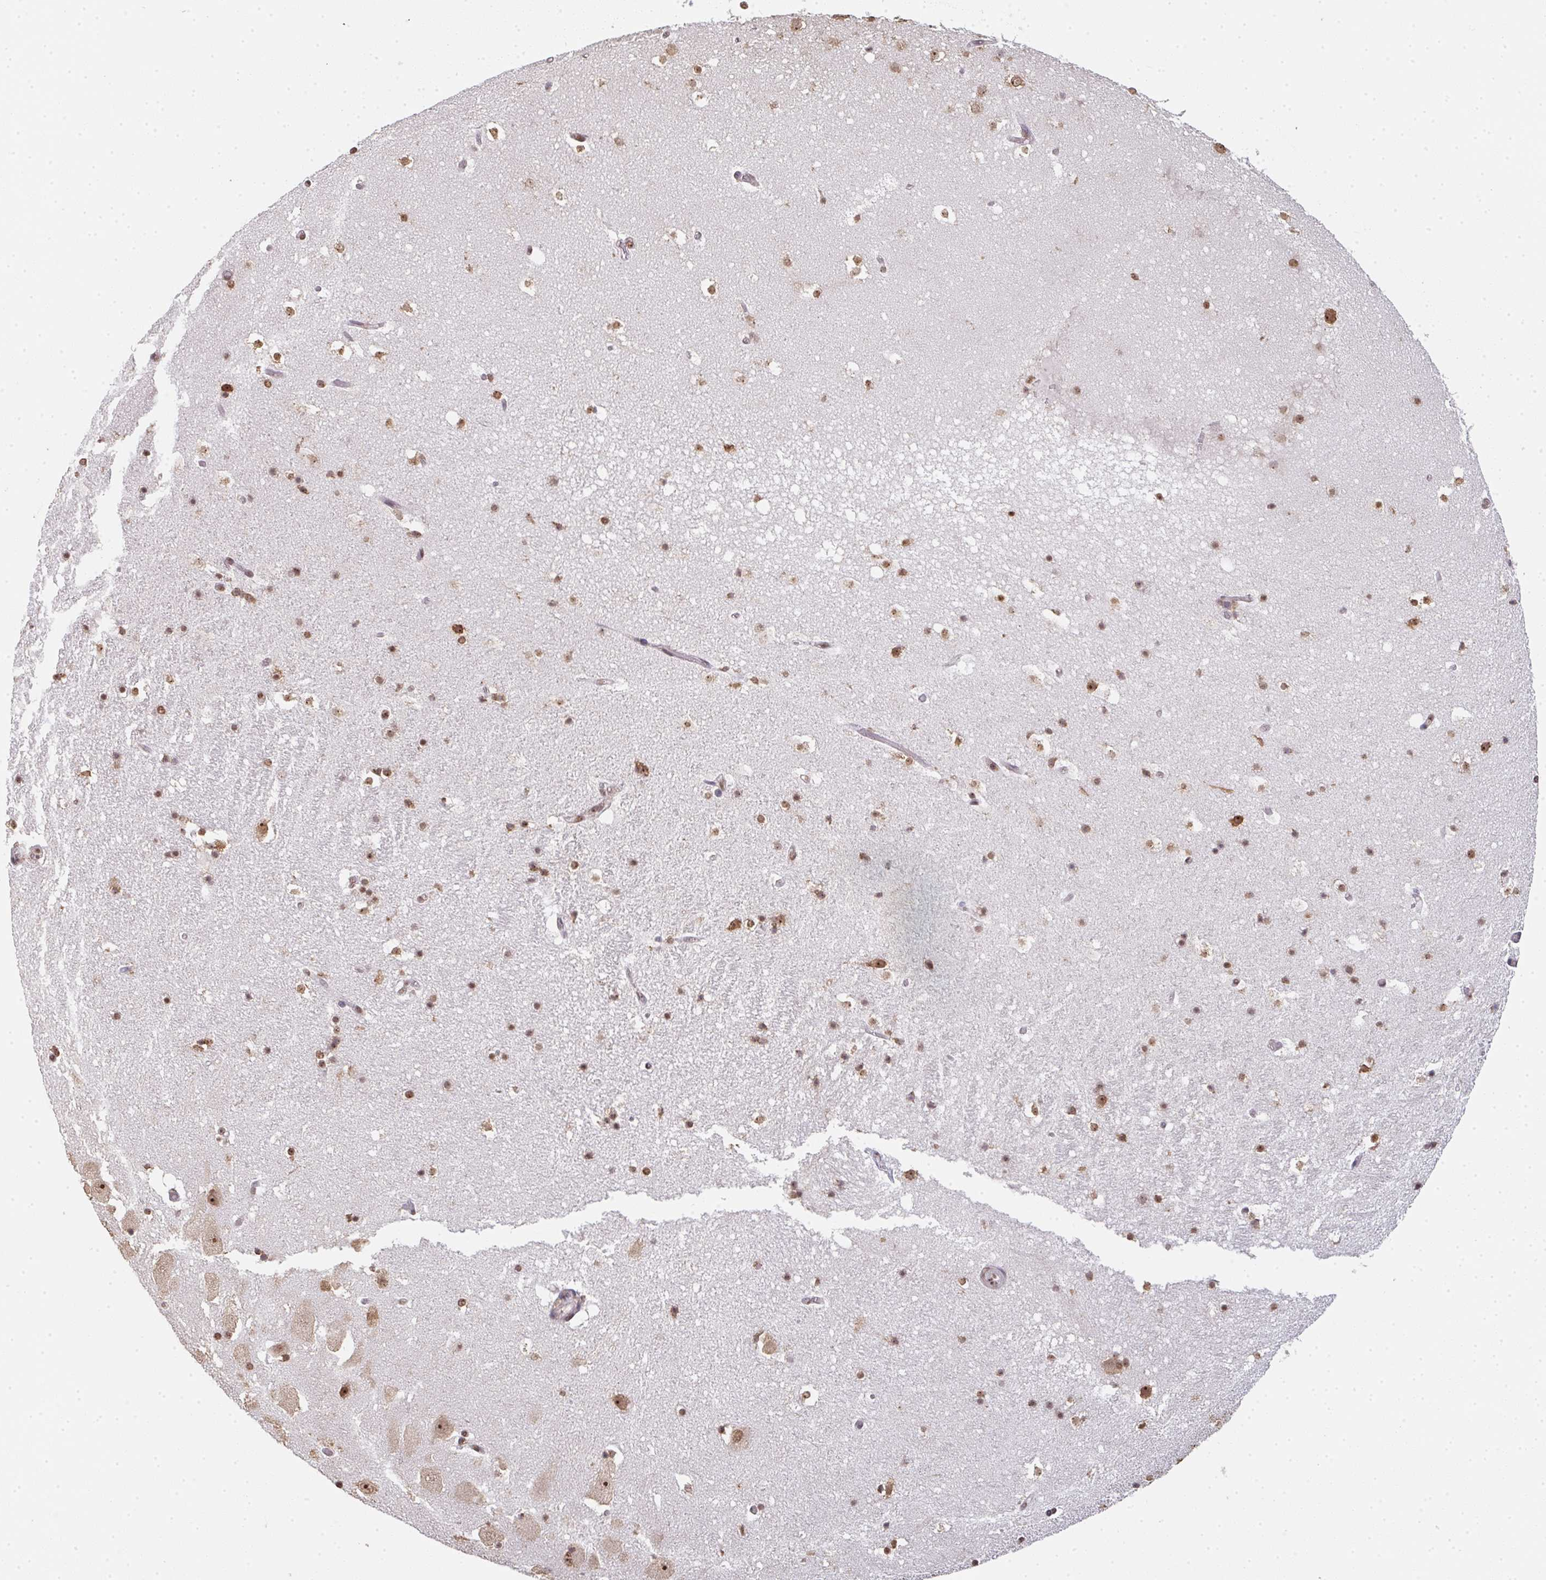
{"staining": {"intensity": "moderate", "quantity": ">75%", "location": "nuclear"}, "tissue": "hippocampus", "cell_type": "Glial cells", "image_type": "normal", "snomed": [{"axis": "morphology", "description": "Normal tissue, NOS"}, {"axis": "topography", "description": "Hippocampus"}], "caption": "IHC of unremarkable hippocampus shows medium levels of moderate nuclear expression in approximately >75% of glial cells.", "gene": "DKC1", "patient": {"sex": "female", "age": 42}}